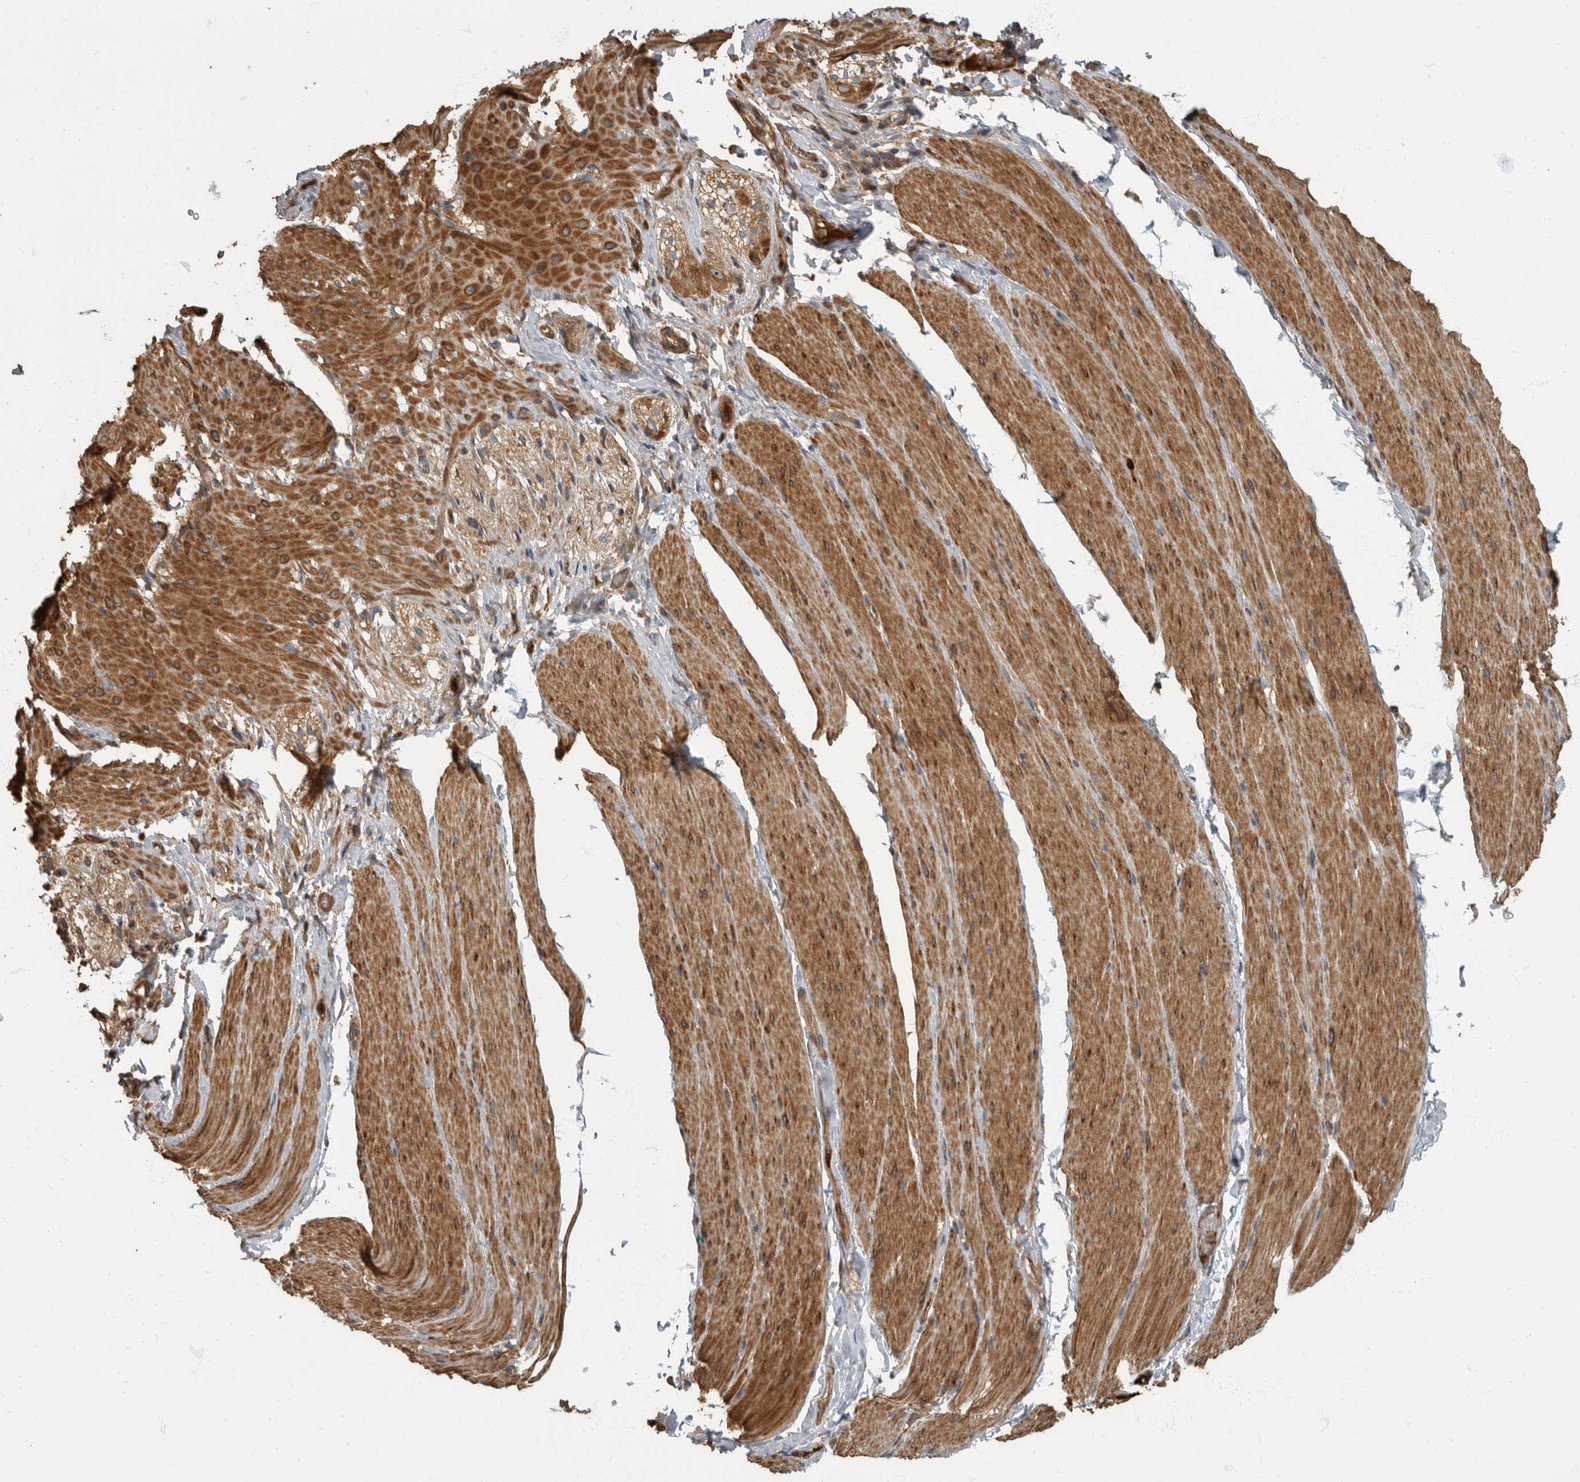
{"staining": {"intensity": "strong", "quantity": "25%-75%", "location": "cytoplasmic/membranous"}, "tissue": "smooth muscle", "cell_type": "Smooth muscle cells", "image_type": "normal", "snomed": [{"axis": "morphology", "description": "Normal tissue, NOS"}, {"axis": "topography", "description": "Smooth muscle"}, {"axis": "topography", "description": "Small intestine"}], "caption": "Brown immunohistochemical staining in benign human smooth muscle demonstrates strong cytoplasmic/membranous staining in approximately 25%-75% of smooth muscle cells. Immunohistochemistry stains the protein of interest in brown and the nuclei are stained blue.", "gene": "DAAM1", "patient": {"sex": "female", "age": 84}}